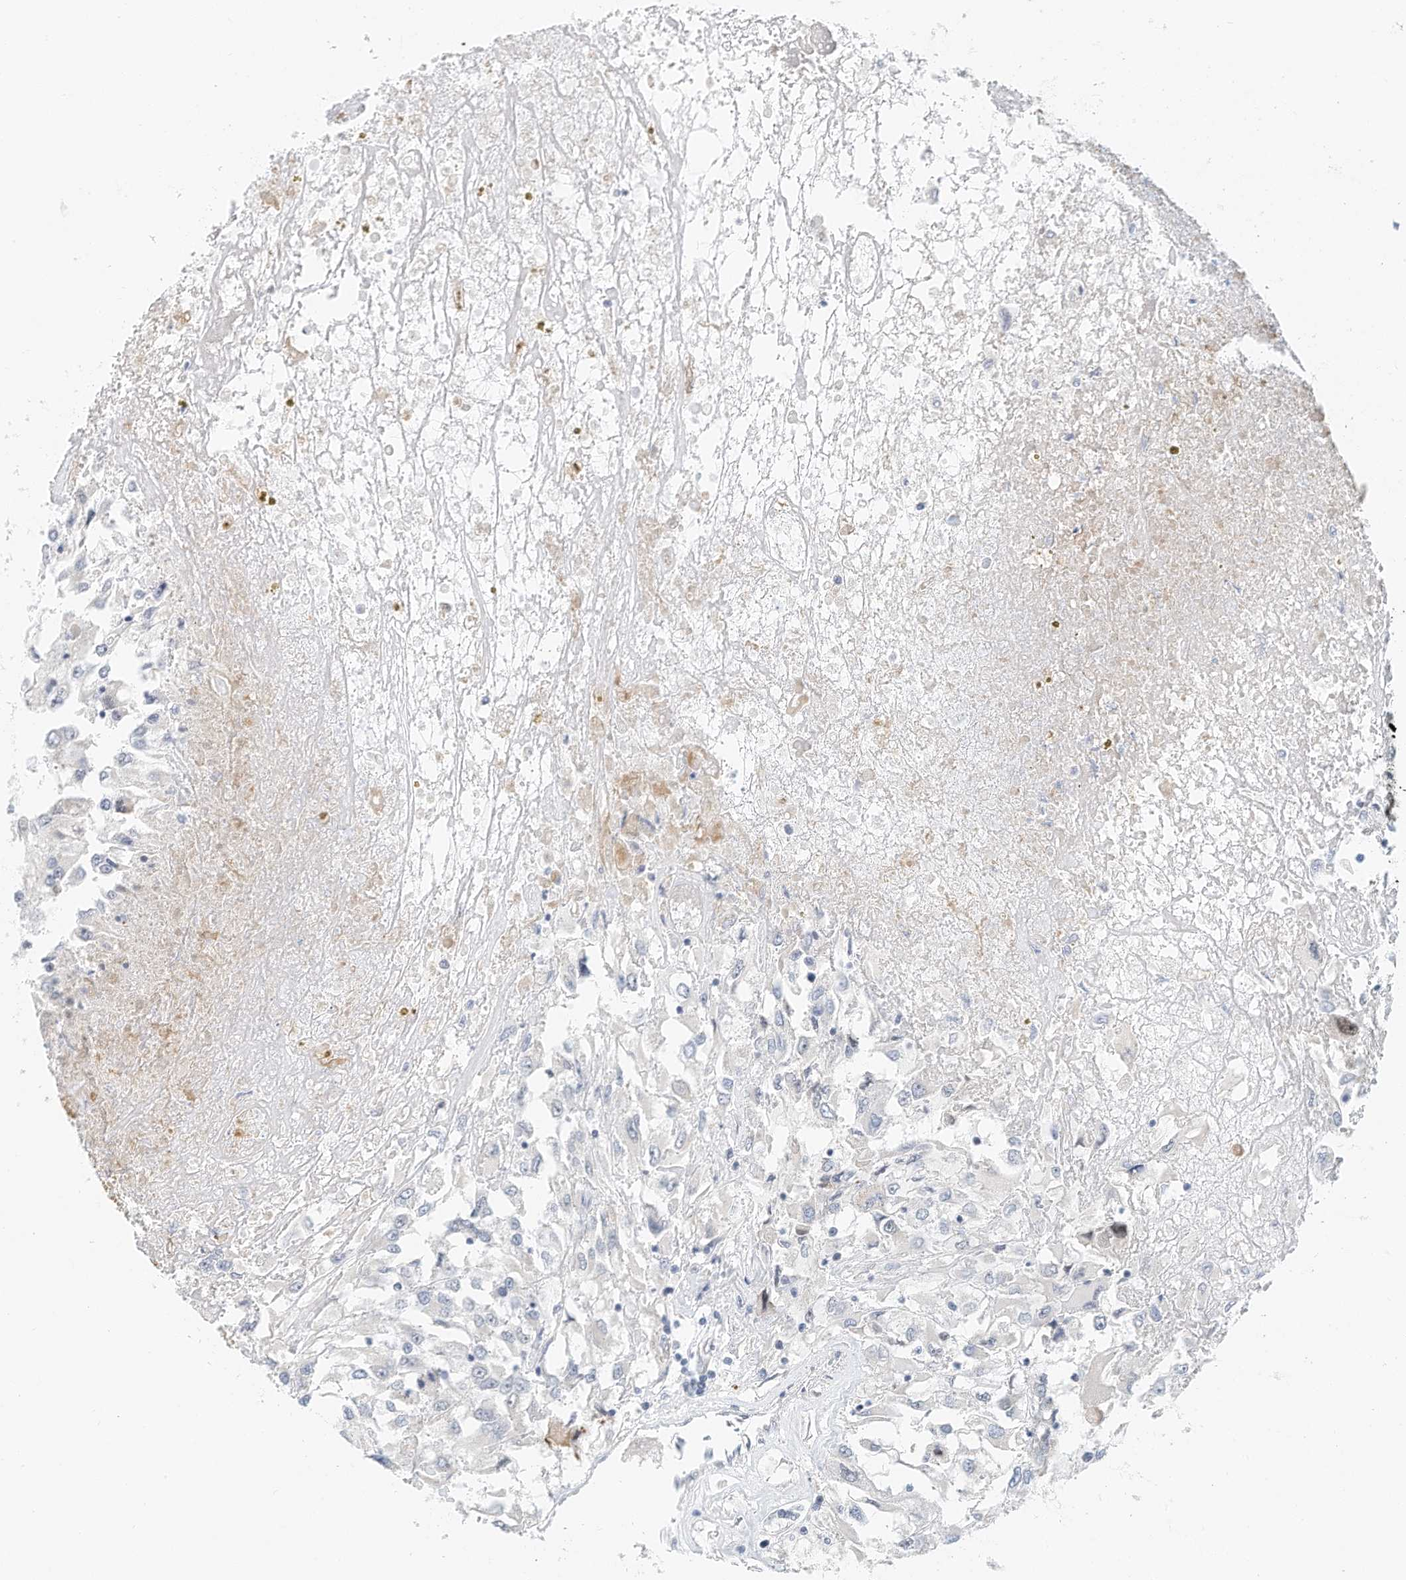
{"staining": {"intensity": "negative", "quantity": "none", "location": "none"}, "tissue": "renal cancer", "cell_type": "Tumor cells", "image_type": "cancer", "snomed": [{"axis": "morphology", "description": "Adenocarcinoma, NOS"}, {"axis": "topography", "description": "Kidney"}], "caption": "Tumor cells are negative for brown protein staining in renal cancer (adenocarcinoma).", "gene": "ARHGAP28", "patient": {"sex": "female", "age": 52}}